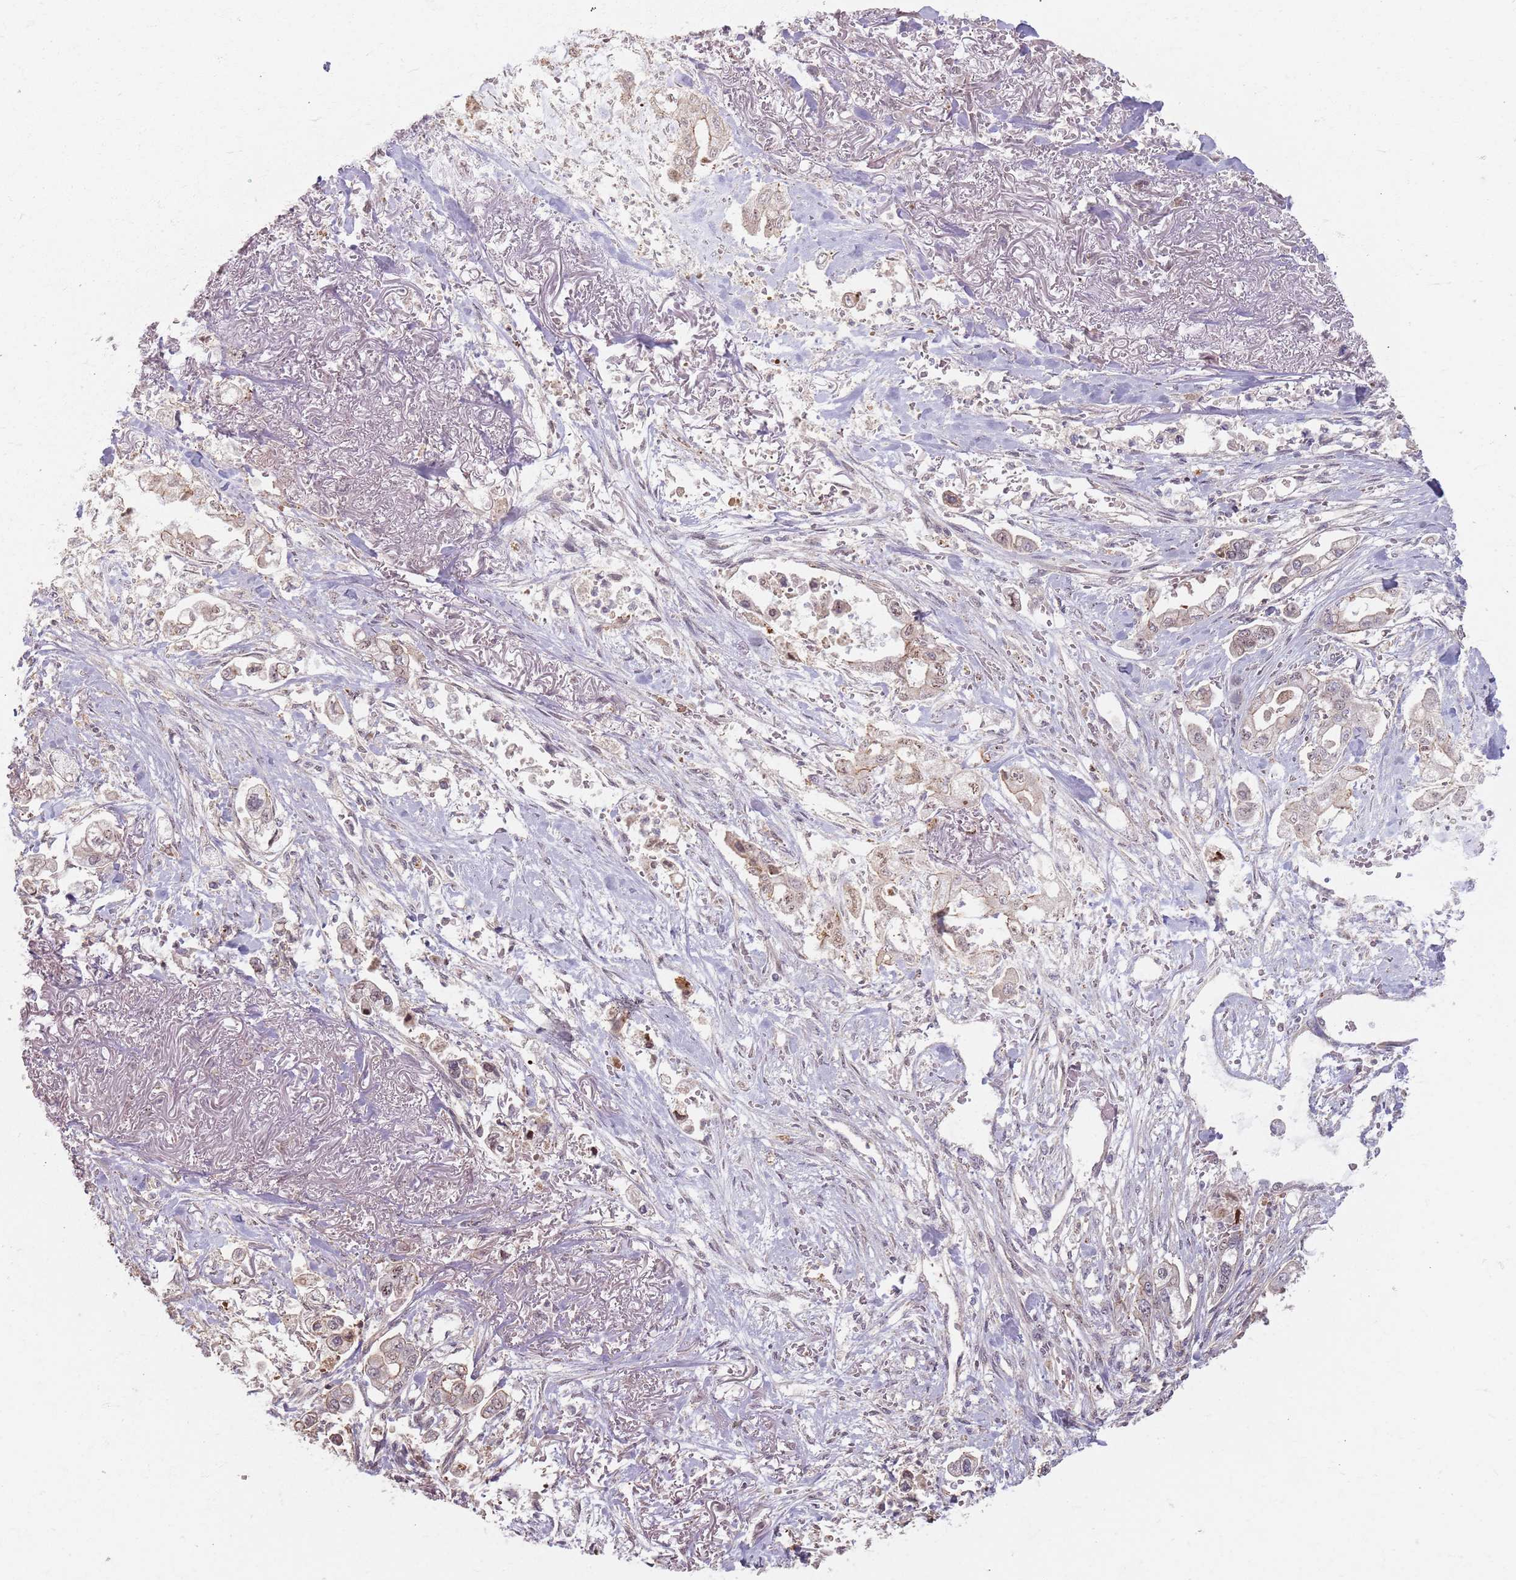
{"staining": {"intensity": "weak", "quantity": "25%-75%", "location": "cytoplasmic/membranous,nuclear"}, "tissue": "stomach cancer", "cell_type": "Tumor cells", "image_type": "cancer", "snomed": [{"axis": "morphology", "description": "Adenocarcinoma, NOS"}, {"axis": "topography", "description": "Stomach"}], "caption": "Protein staining demonstrates weak cytoplasmic/membranous and nuclear positivity in approximately 25%-75% of tumor cells in stomach cancer (adenocarcinoma).", "gene": "KCNA5", "patient": {"sex": "male", "age": 62}}